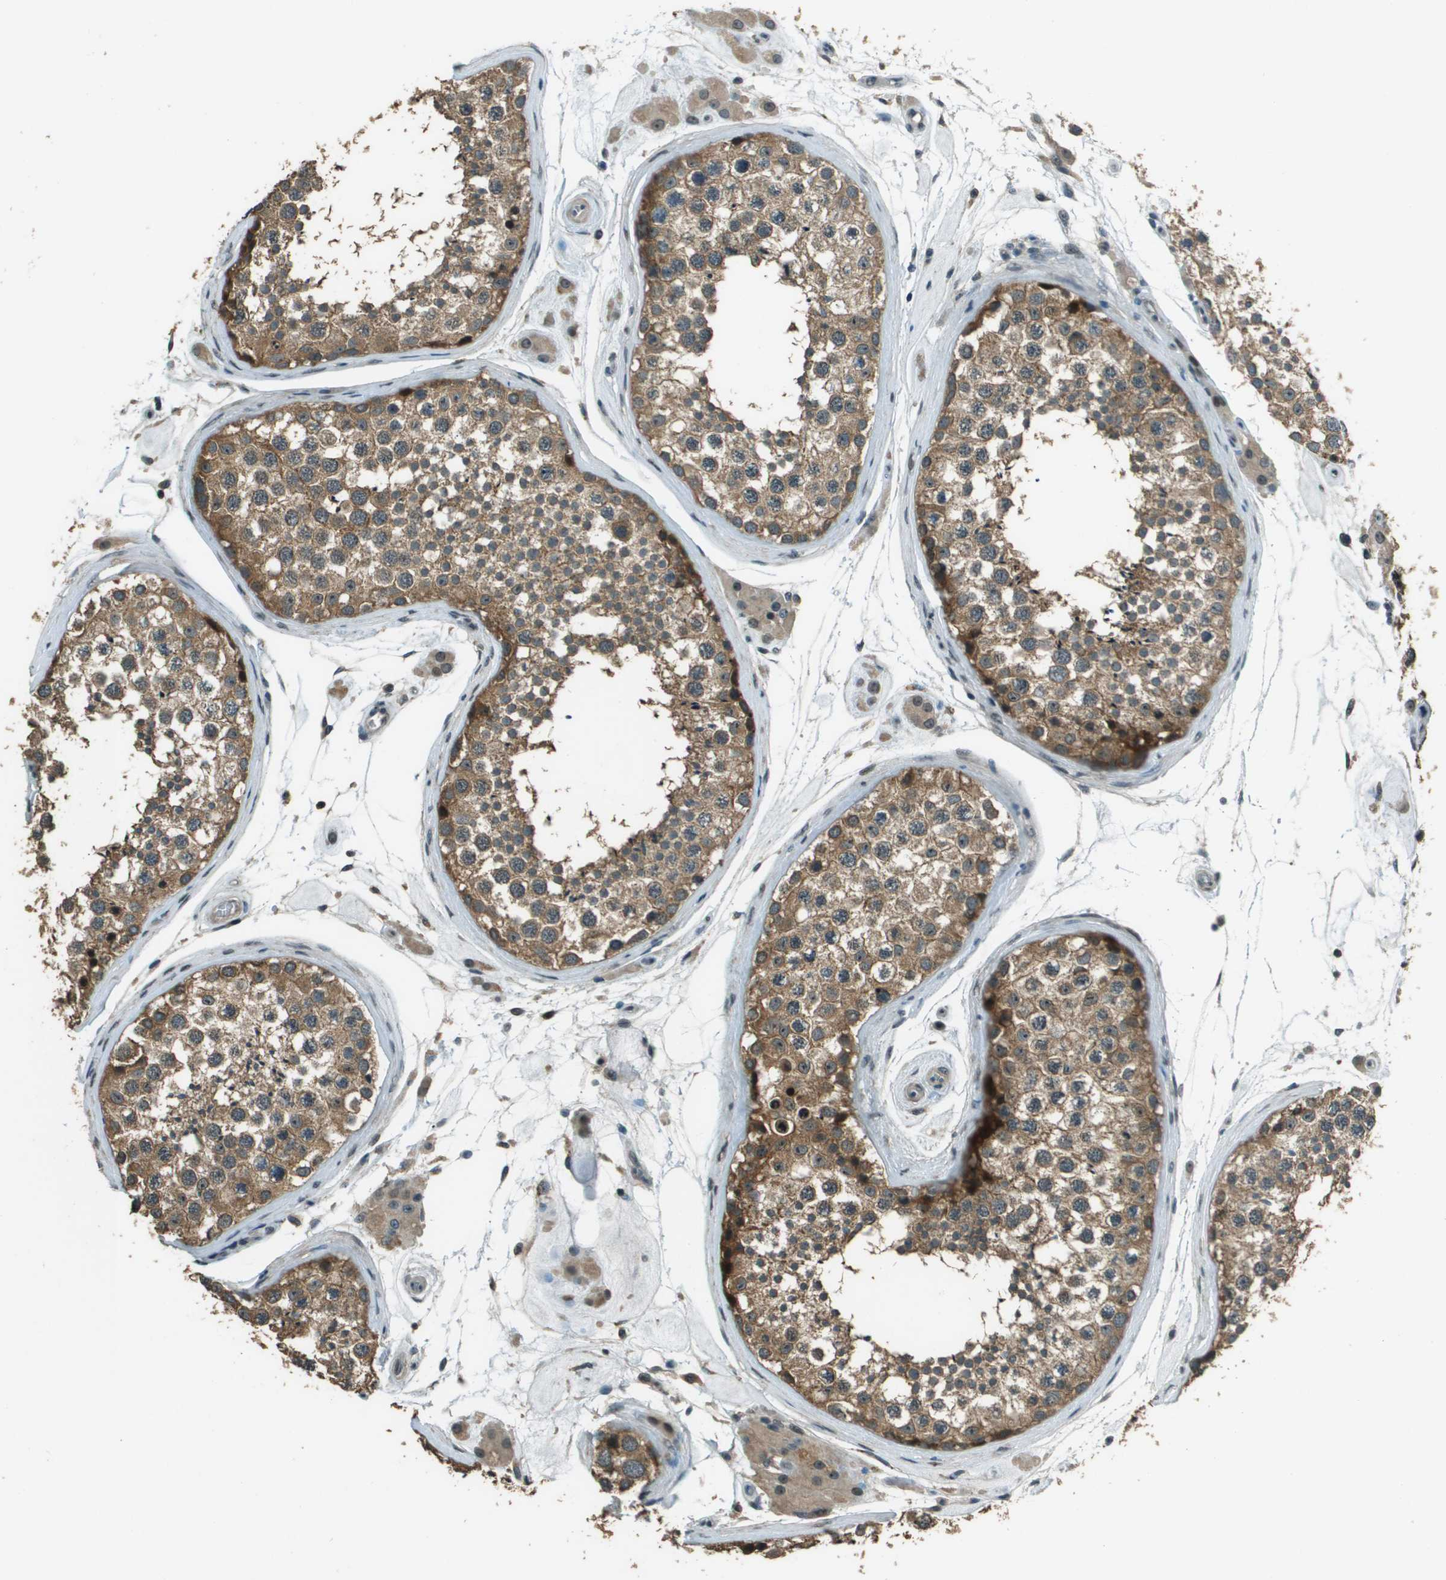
{"staining": {"intensity": "moderate", "quantity": ">75%", "location": "cytoplasmic/membranous"}, "tissue": "testis", "cell_type": "Cells in seminiferous ducts", "image_type": "normal", "snomed": [{"axis": "morphology", "description": "Normal tissue, NOS"}, {"axis": "topography", "description": "Testis"}], "caption": "IHC staining of unremarkable testis, which displays medium levels of moderate cytoplasmic/membranous staining in about >75% of cells in seminiferous ducts indicating moderate cytoplasmic/membranous protein staining. The staining was performed using DAB (3,3'-diaminobenzidine) (brown) for protein detection and nuclei were counterstained in hematoxylin (blue).", "gene": "SDC3", "patient": {"sex": "male", "age": 46}}